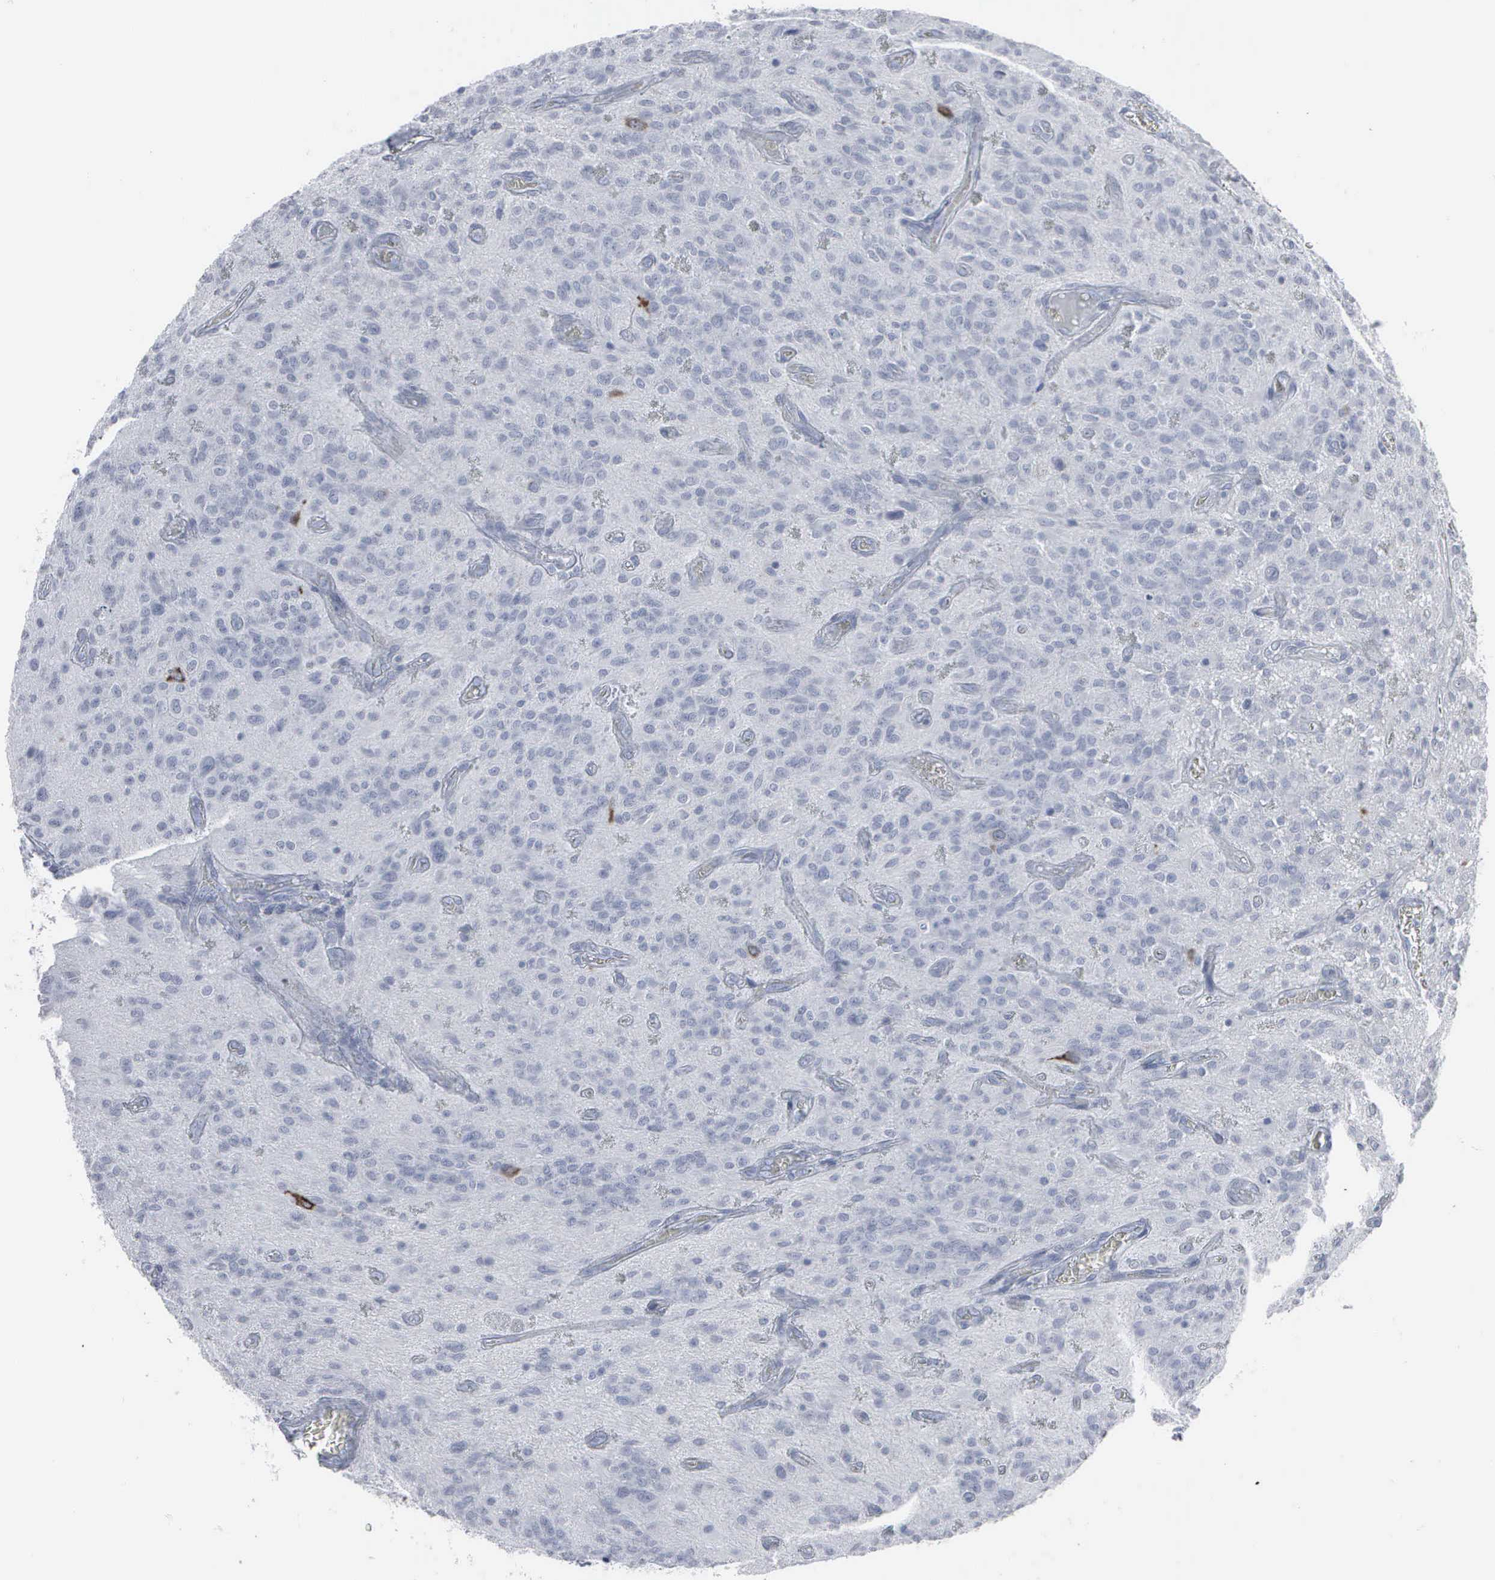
{"staining": {"intensity": "weak", "quantity": "<25%", "location": "cytoplasmic/membranous"}, "tissue": "glioma", "cell_type": "Tumor cells", "image_type": "cancer", "snomed": [{"axis": "morphology", "description": "Glioma, malignant, Low grade"}, {"axis": "topography", "description": "Brain"}], "caption": "Immunohistochemistry of human low-grade glioma (malignant) reveals no expression in tumor cells. Nuclei are stained in blue.", "gene": "CCNB1", "patient": {"sex": "female", "age": 15}}